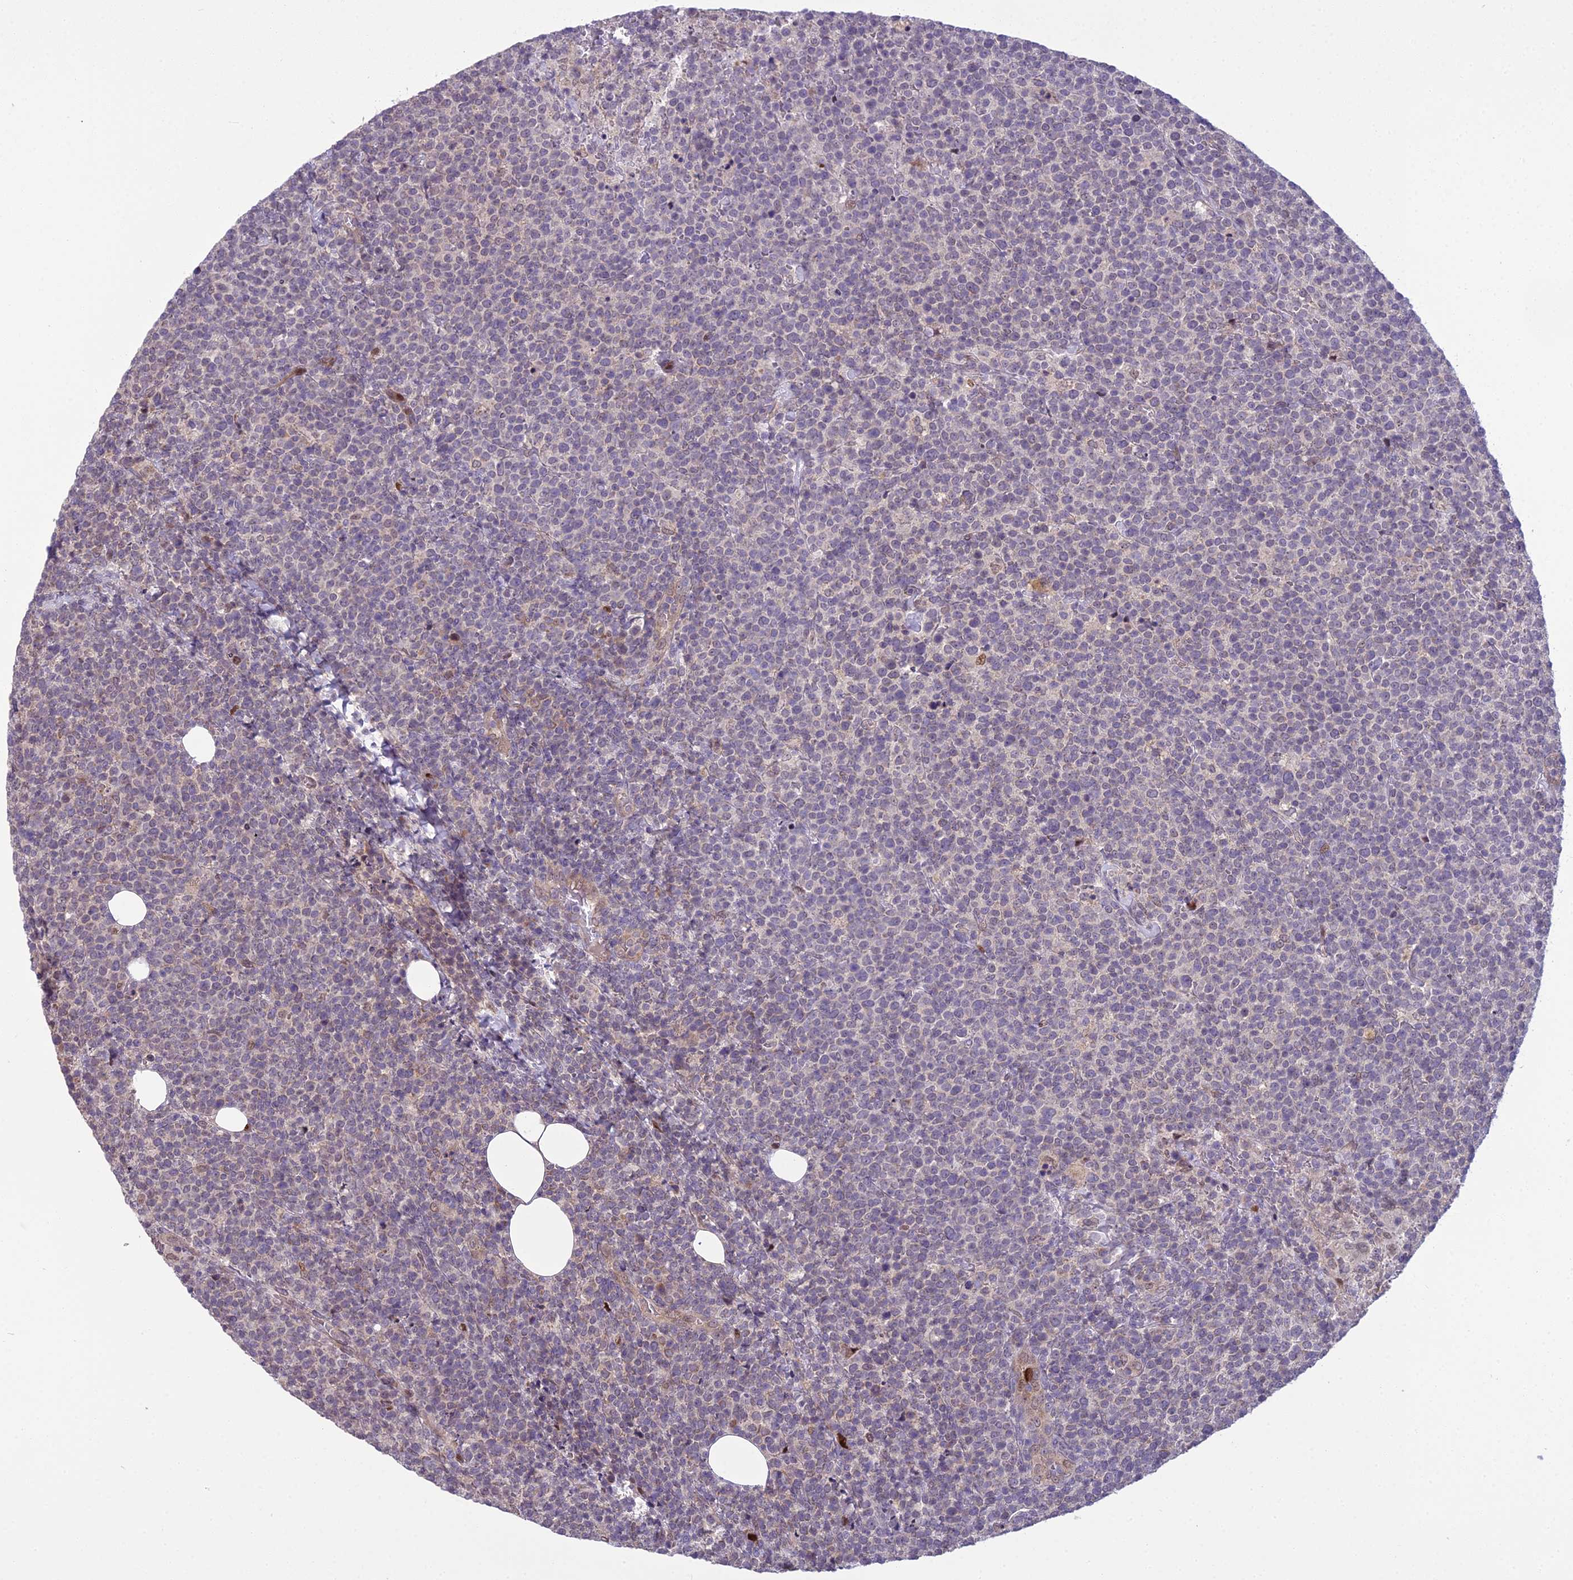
{"staining": {"intensity": "negative", "quantity": "none", "location": "none"}, "tissue": "lymphoma", "cell_type": "Tumor cells", "image_type": "cancer", "snomed": [{"axis": "morphology", "description": "Malignant lymphoma, non-Hodgkin's type, High grade"}, {"axis": "topography", "description": "Lymph node"}], "caption": "Immunohistochemical staining of lymphoma demonstrates no significant expression in tumor cells.", "gene": "AP1M1", "patient": {"sex": "male", "age": 61}}